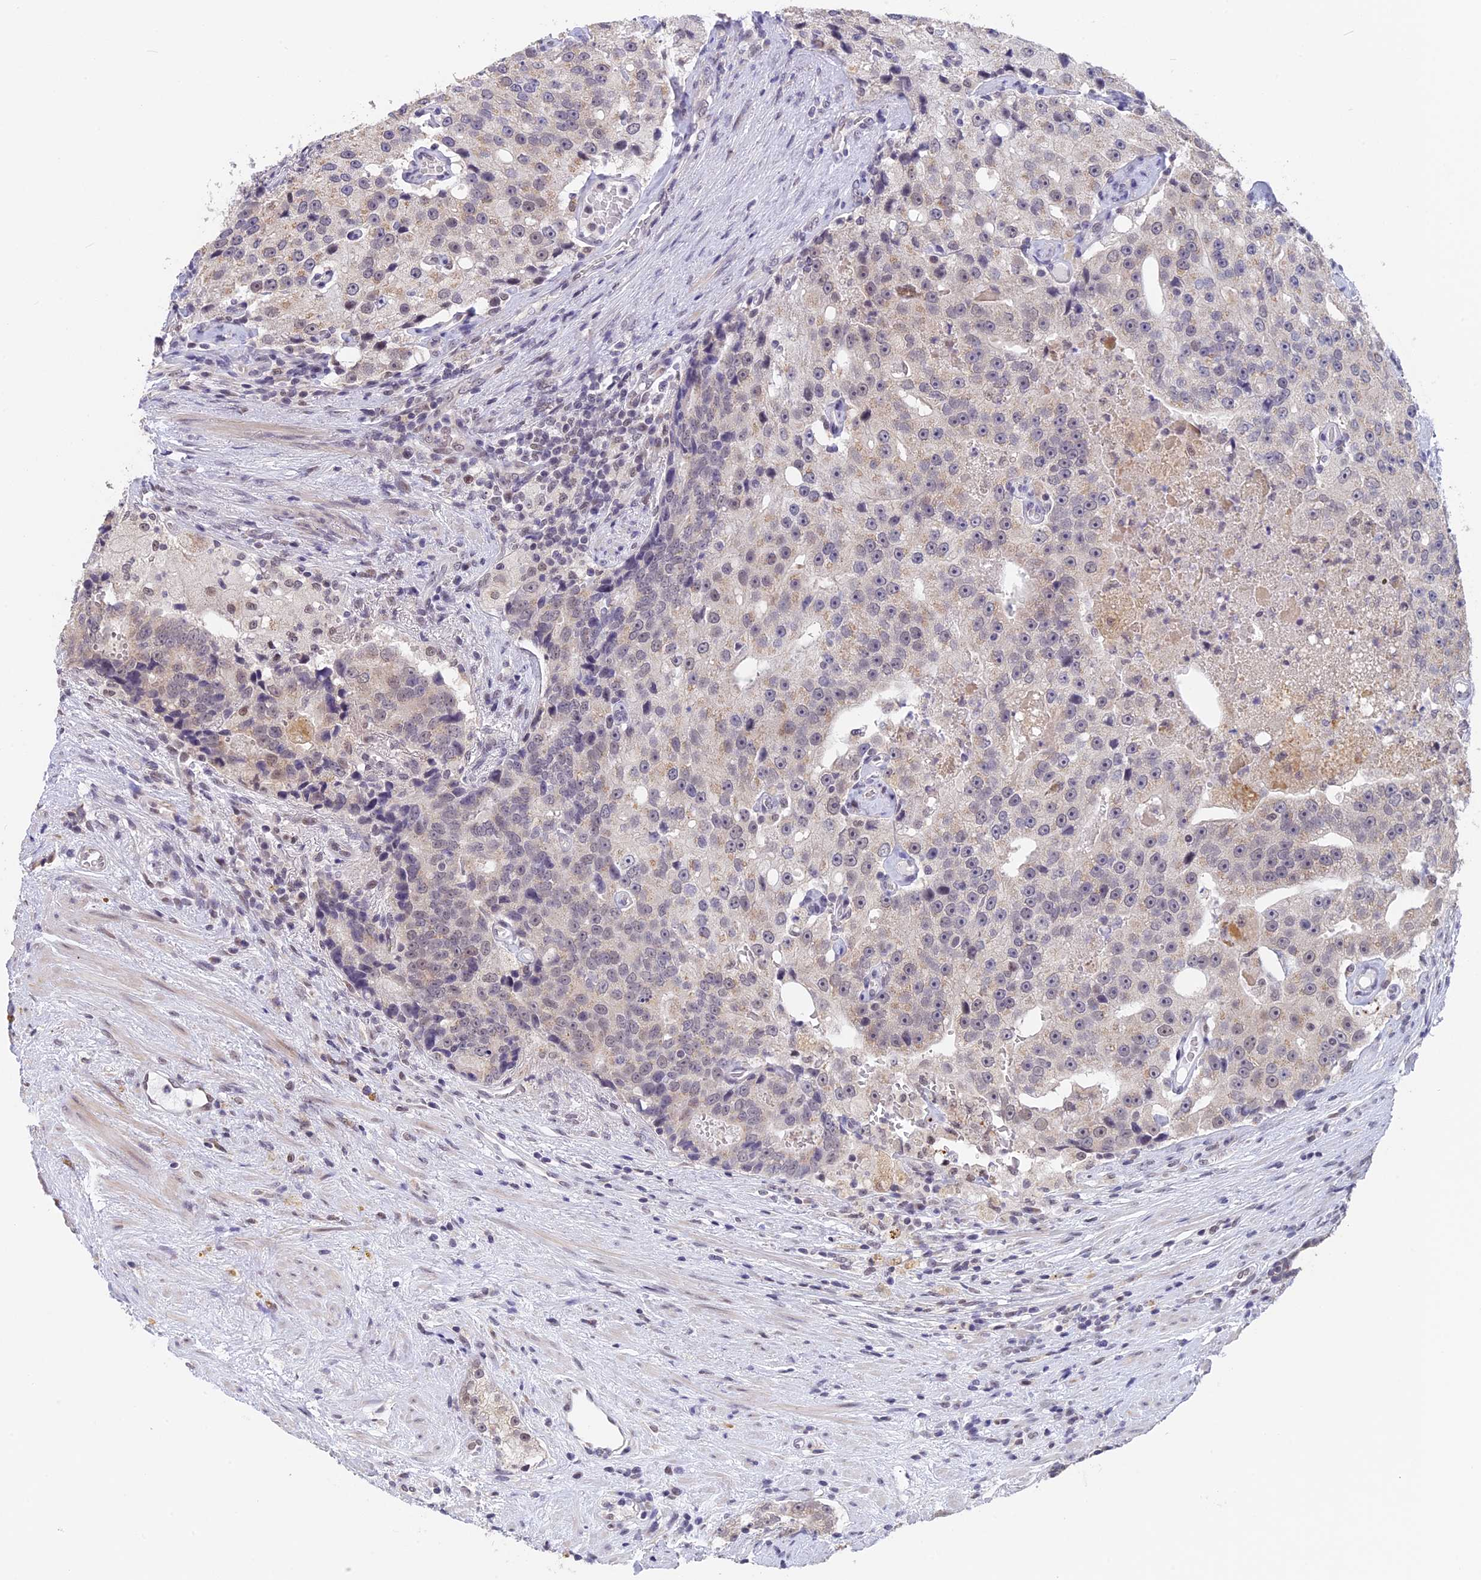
{"staining": {"intensity": "weak", "quantity": "<25%", "location": "cytoplasmic/membranous"}, "tissue": "prostate cancer", "cell_type": "Tumor cells", "image_type": "cancer", "snomed": [{"axis": "morphology", "description": "Adenocarcinoma, High grade"}, {"axis": "topography", "description": "Prostate"}], "caption": "The photomicrograph exhibits no staining of tumor cells in prostate cancer (adenocarcinoma (high-grade)). The staining was performed using DAB to visualize the protein expression in brown, while the nuclei were stained in blue with hematoxylin (Magnification: 20x).", "gene": "POLR2C", "patient": {"sex": "male", "age": 70}}